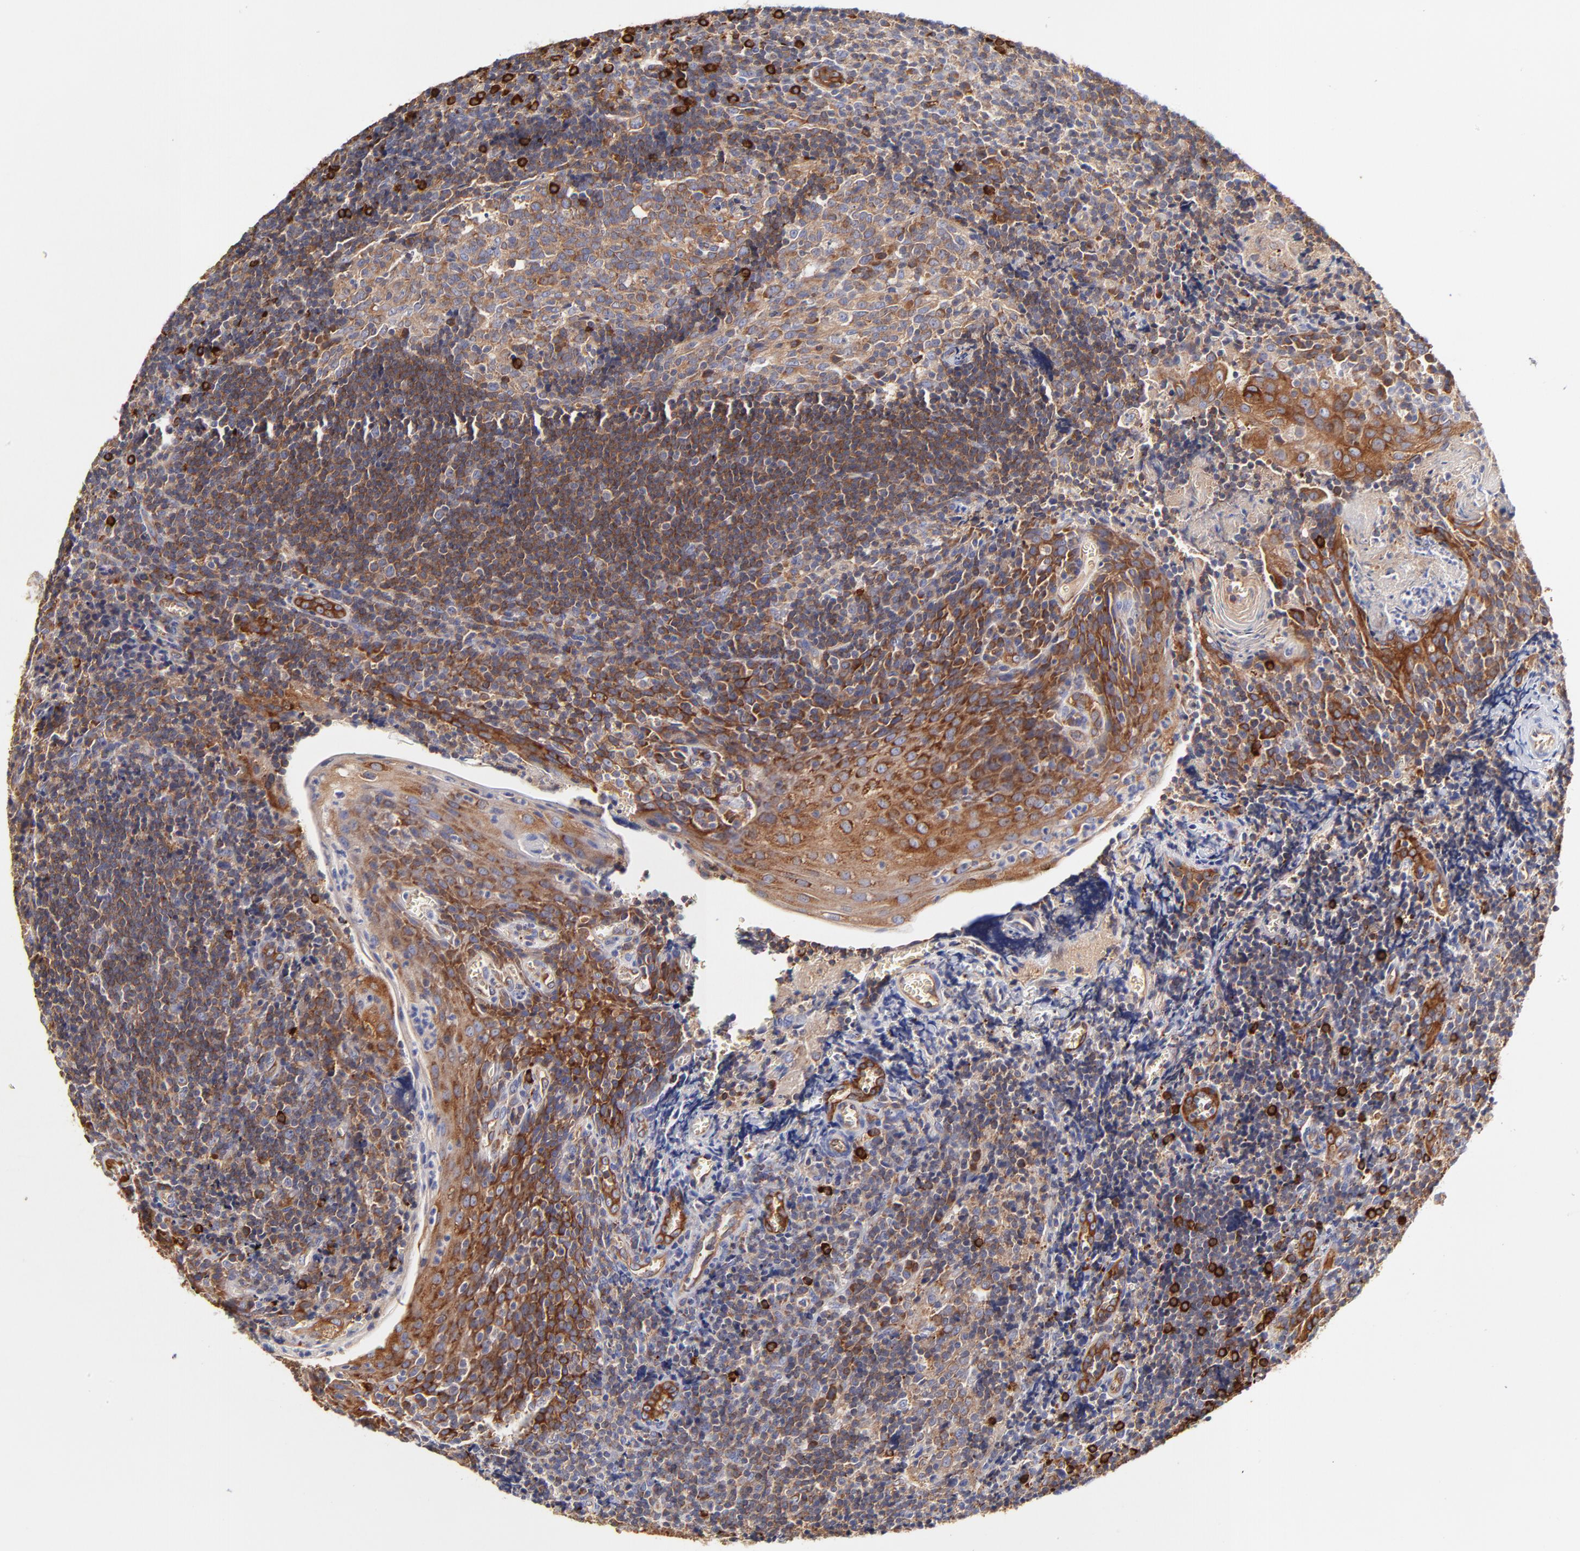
{"staining": {"intensity": "weak", "quantity": ">75%", "location": "cytoplasmic/membranous"}, "tissue": "tonsil", "cell_type": "Germinal center cells", "image_type": "normal", "snomed": [{"axis": "morphology", "description": "Normal tissue, NOS"}, {"axis": "topography", "description": "Tonsil"}], "caption": "An image showing weak cytoplasmic/membranous positivity in approximately >75% of germinal center cells in unremarkable tonsil, as visualized by brown immunohistochemical staining.", "gene": "CD2AP", "patient": {"sex": "male", "age": 20}}